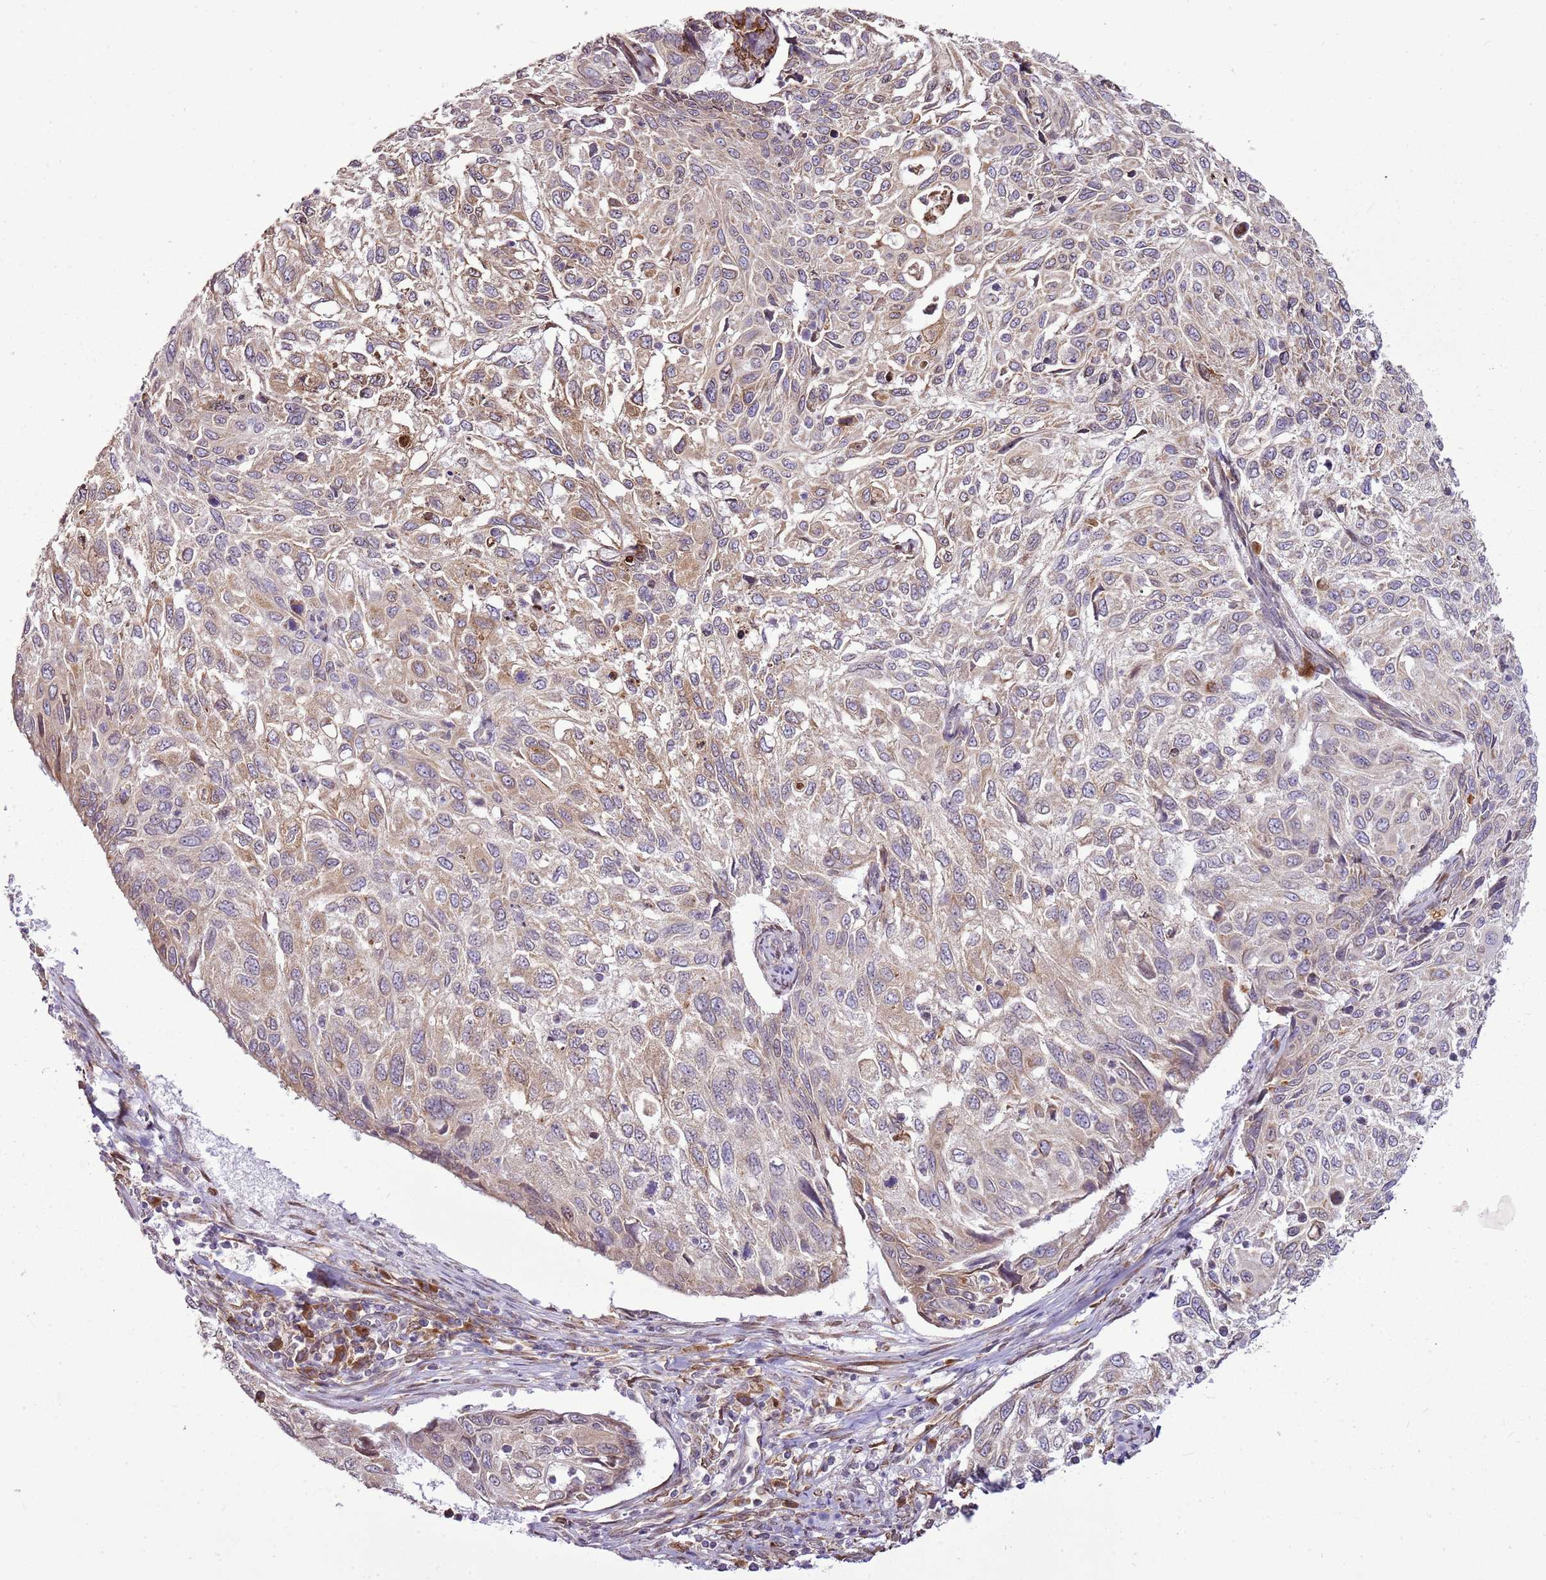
{"staining": {"intensity": "weak", "quantity": "25%-75%", "location": "cytoplasmic/membranous"}, "tissue": "cervical cancer", "cell_type": "Tumor cells", "image_type": "cancer", "snomed": [{"axis": "morphology", "description": "Squamous cell carcinoma, NOS"}, {"axis": "topography", "description": "Cervix"}], "caption": "Tumor cells display low levels of weak cytoplasmic/membranous expression in about 25%-75% of cells in human cervical cancer (squamous cell carcinoma).", "gene": "TMED10", "patient": {"sex": "female", "age": 70}}